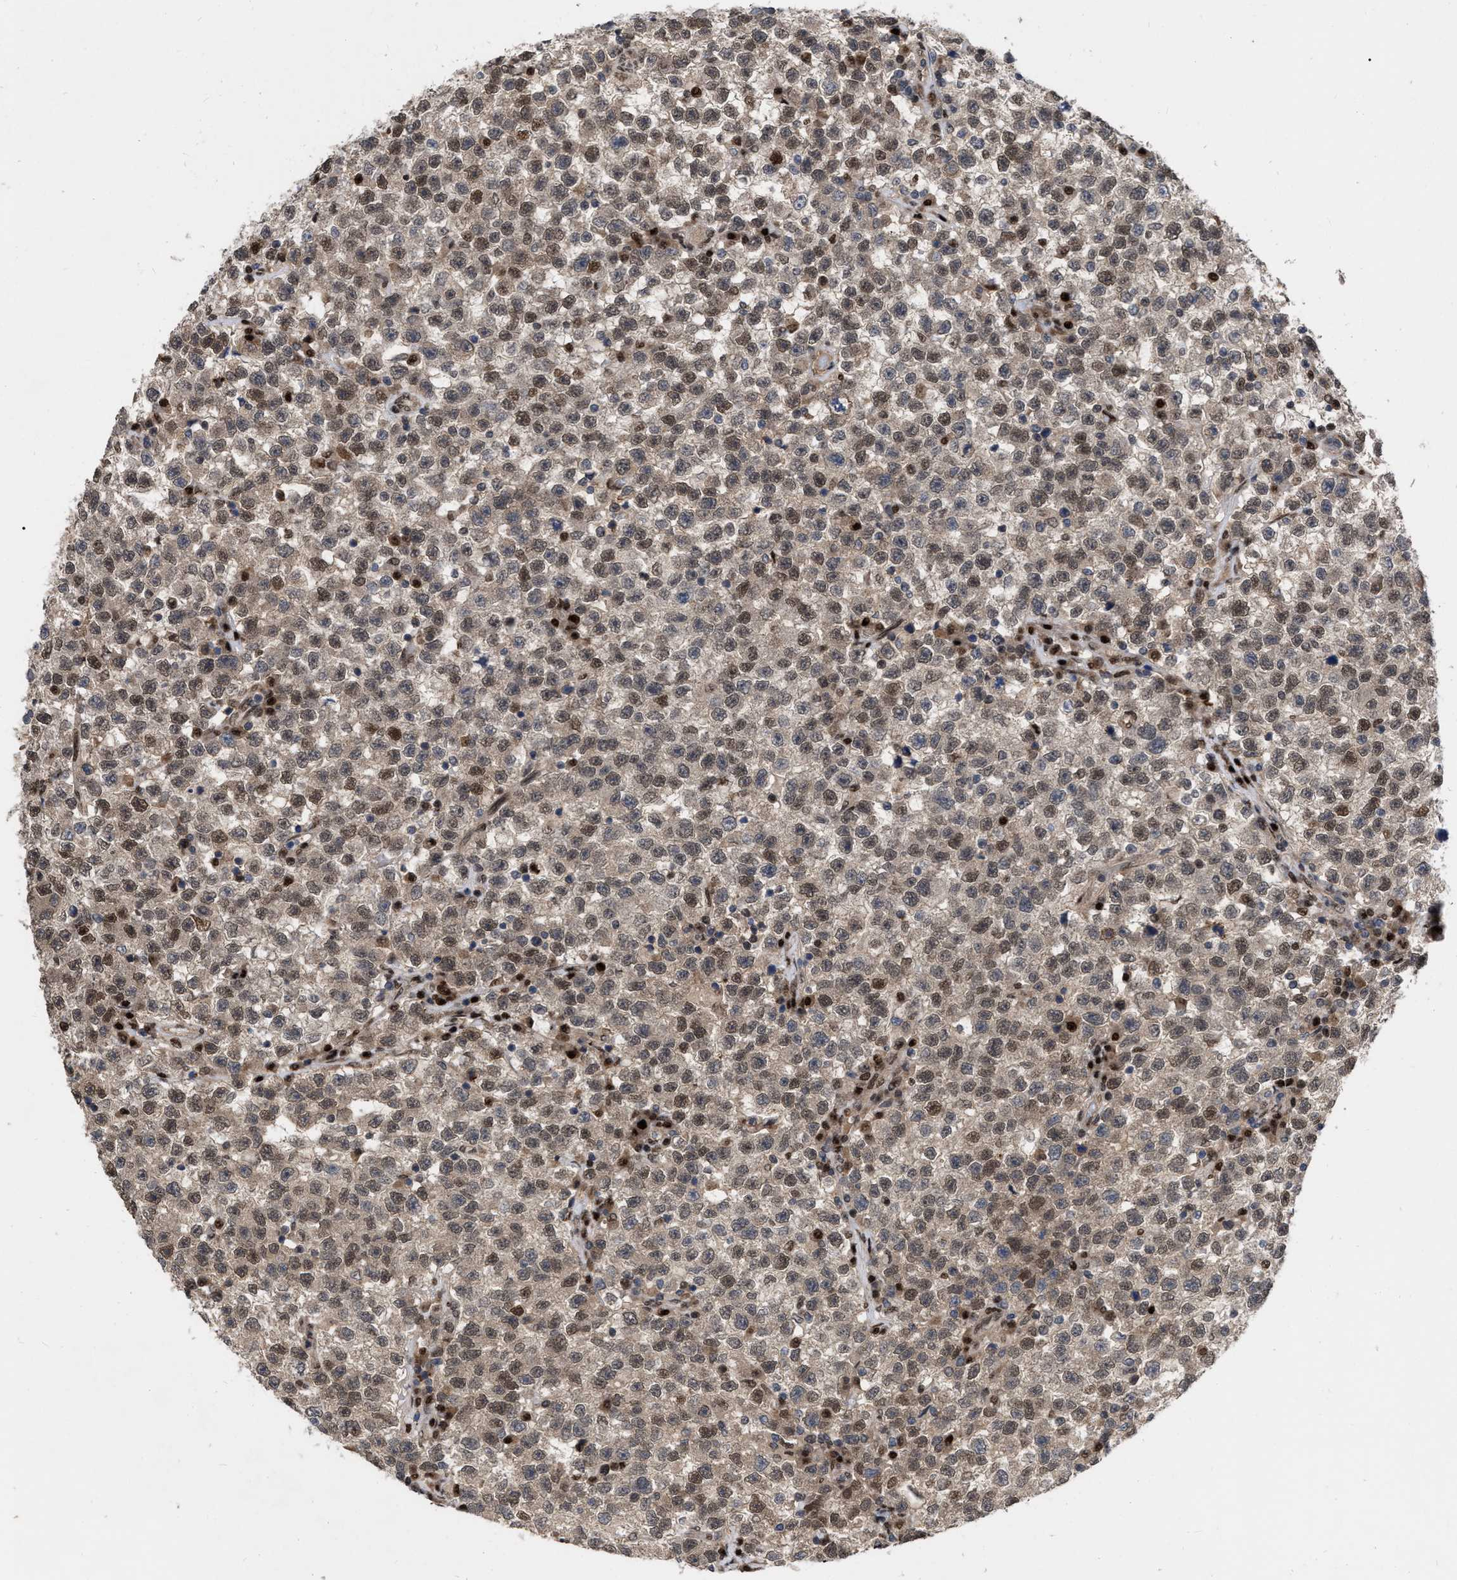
{"staining": {"intensity": "weak", "quantity": "25%-75%", "location": "cytoplasmic/membranous,nuclear"}, "tissue": "testis cancer", "cell_type": "Tumor cells", "image_type": "cancer", "snomed": [{"axis": "morphology", "description": "Seminoma, NOS"}, {"axis": "topography", "description": "Testis"}], "caption": "This micrograph reveals immunohistochemistry (IHC) staining of human testis cancer, with low weak cytoplasmic/membranous and nuclear expression in approximately 25%-75% of tumor cells.", "gene": "MDM4", "patient": {"sex": "male", "age": 22}}